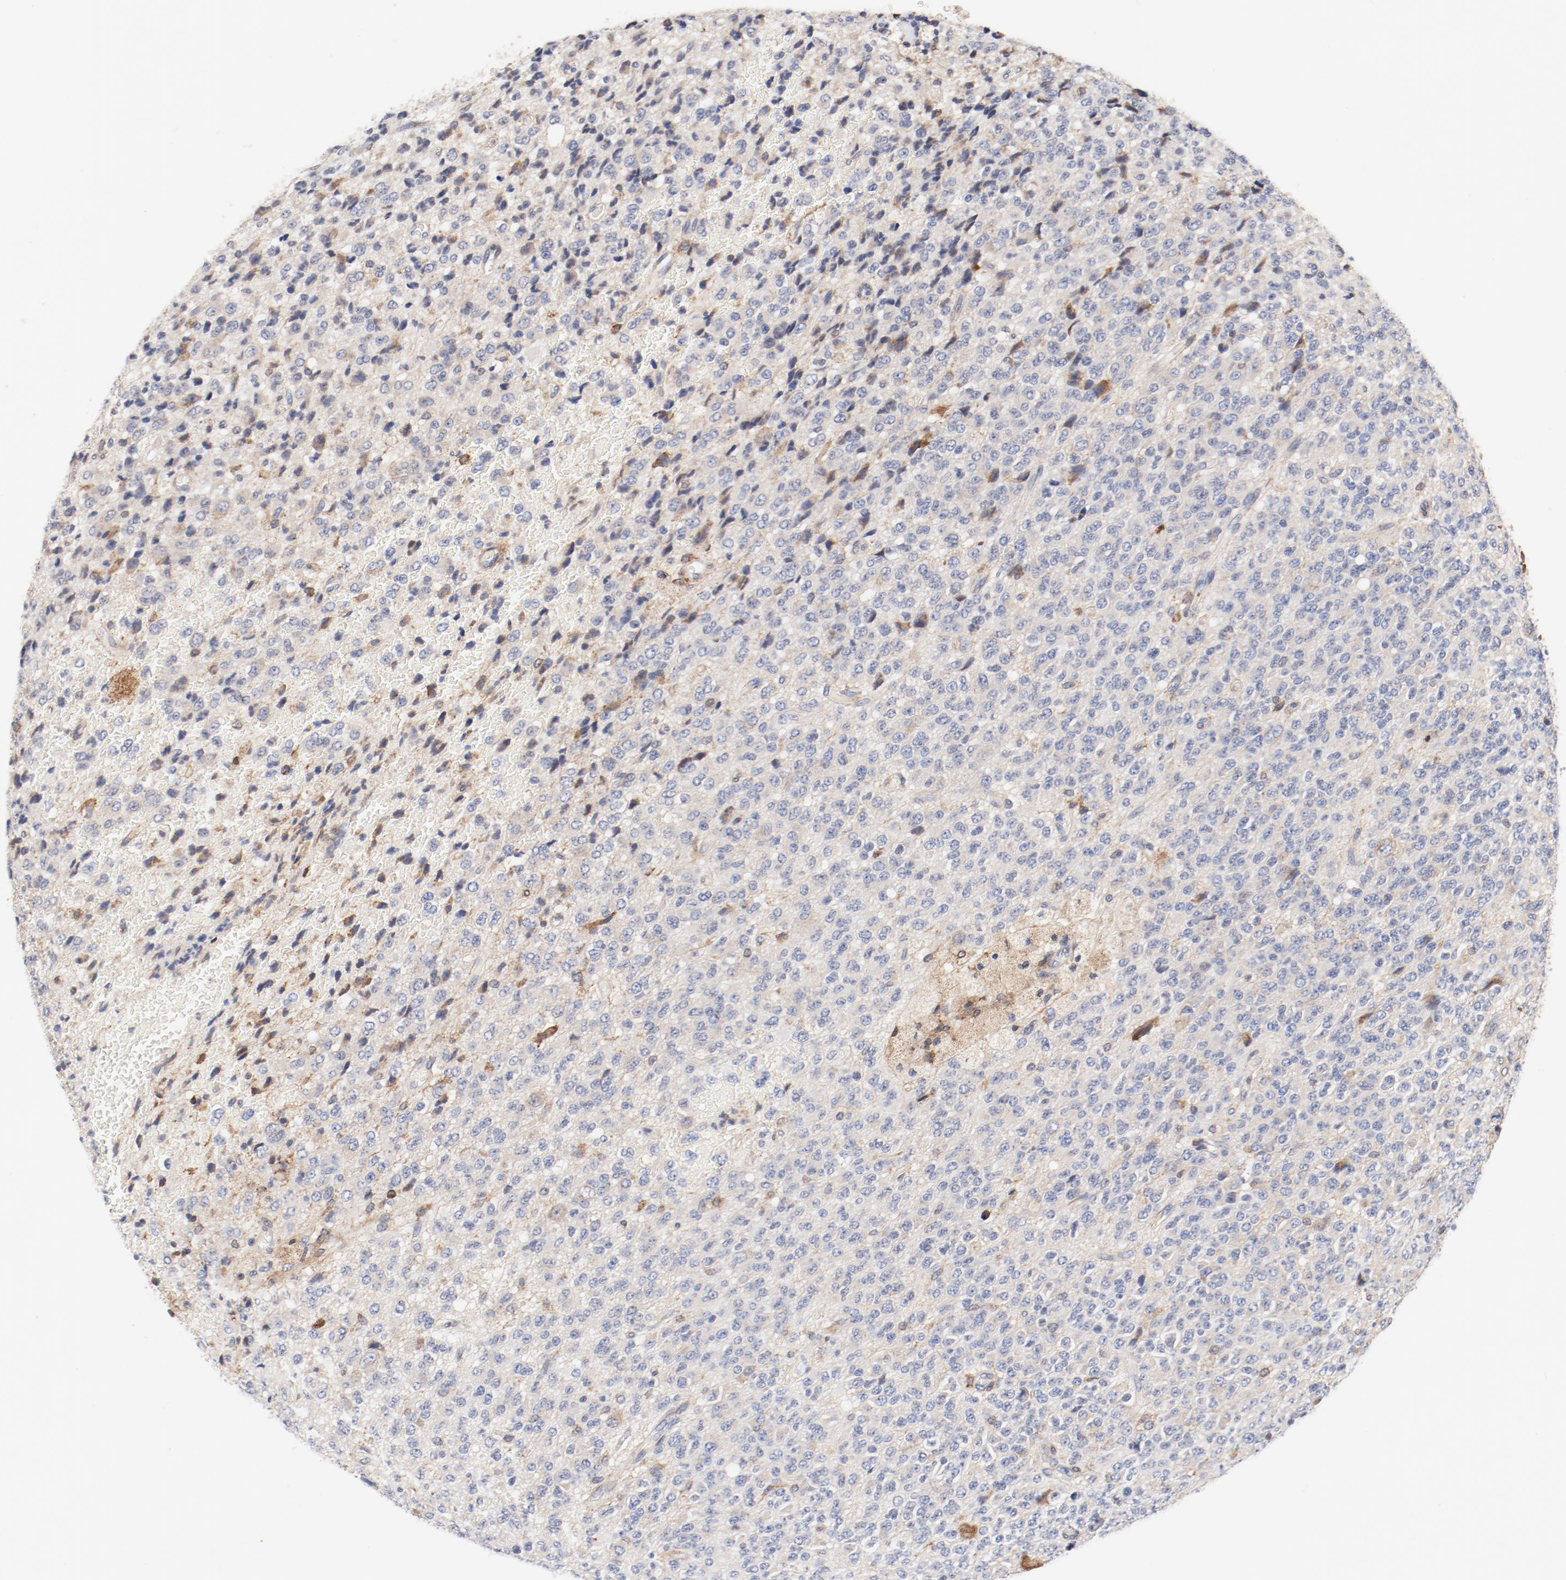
{"staining": {"intensity": "weak", "quantity": "25%-75%", "location": "cytoplasmic/membranous"}, "tissue": "glioma", "cell_type": "Tumor cells", "image_type": "cancer", "snomed": [{"axis": "morphology", "description": "Glioma, malignant, High grade"}, {"axis": "topography", "description": "pancreas cauda"}], "caption": "Immunohistochemical staining of human glioma shows low levels of weak cytoplasmic/membranous protein expression in about 25%-75% of tumor cells. The staining was performed using DAB to visualize the protein expression in brown, while the nuclei were stained in blue with hematoxylin (Magnification: 20x).", "gene": "PDPK1", "patient": {"sex": "male", "age": 60}}